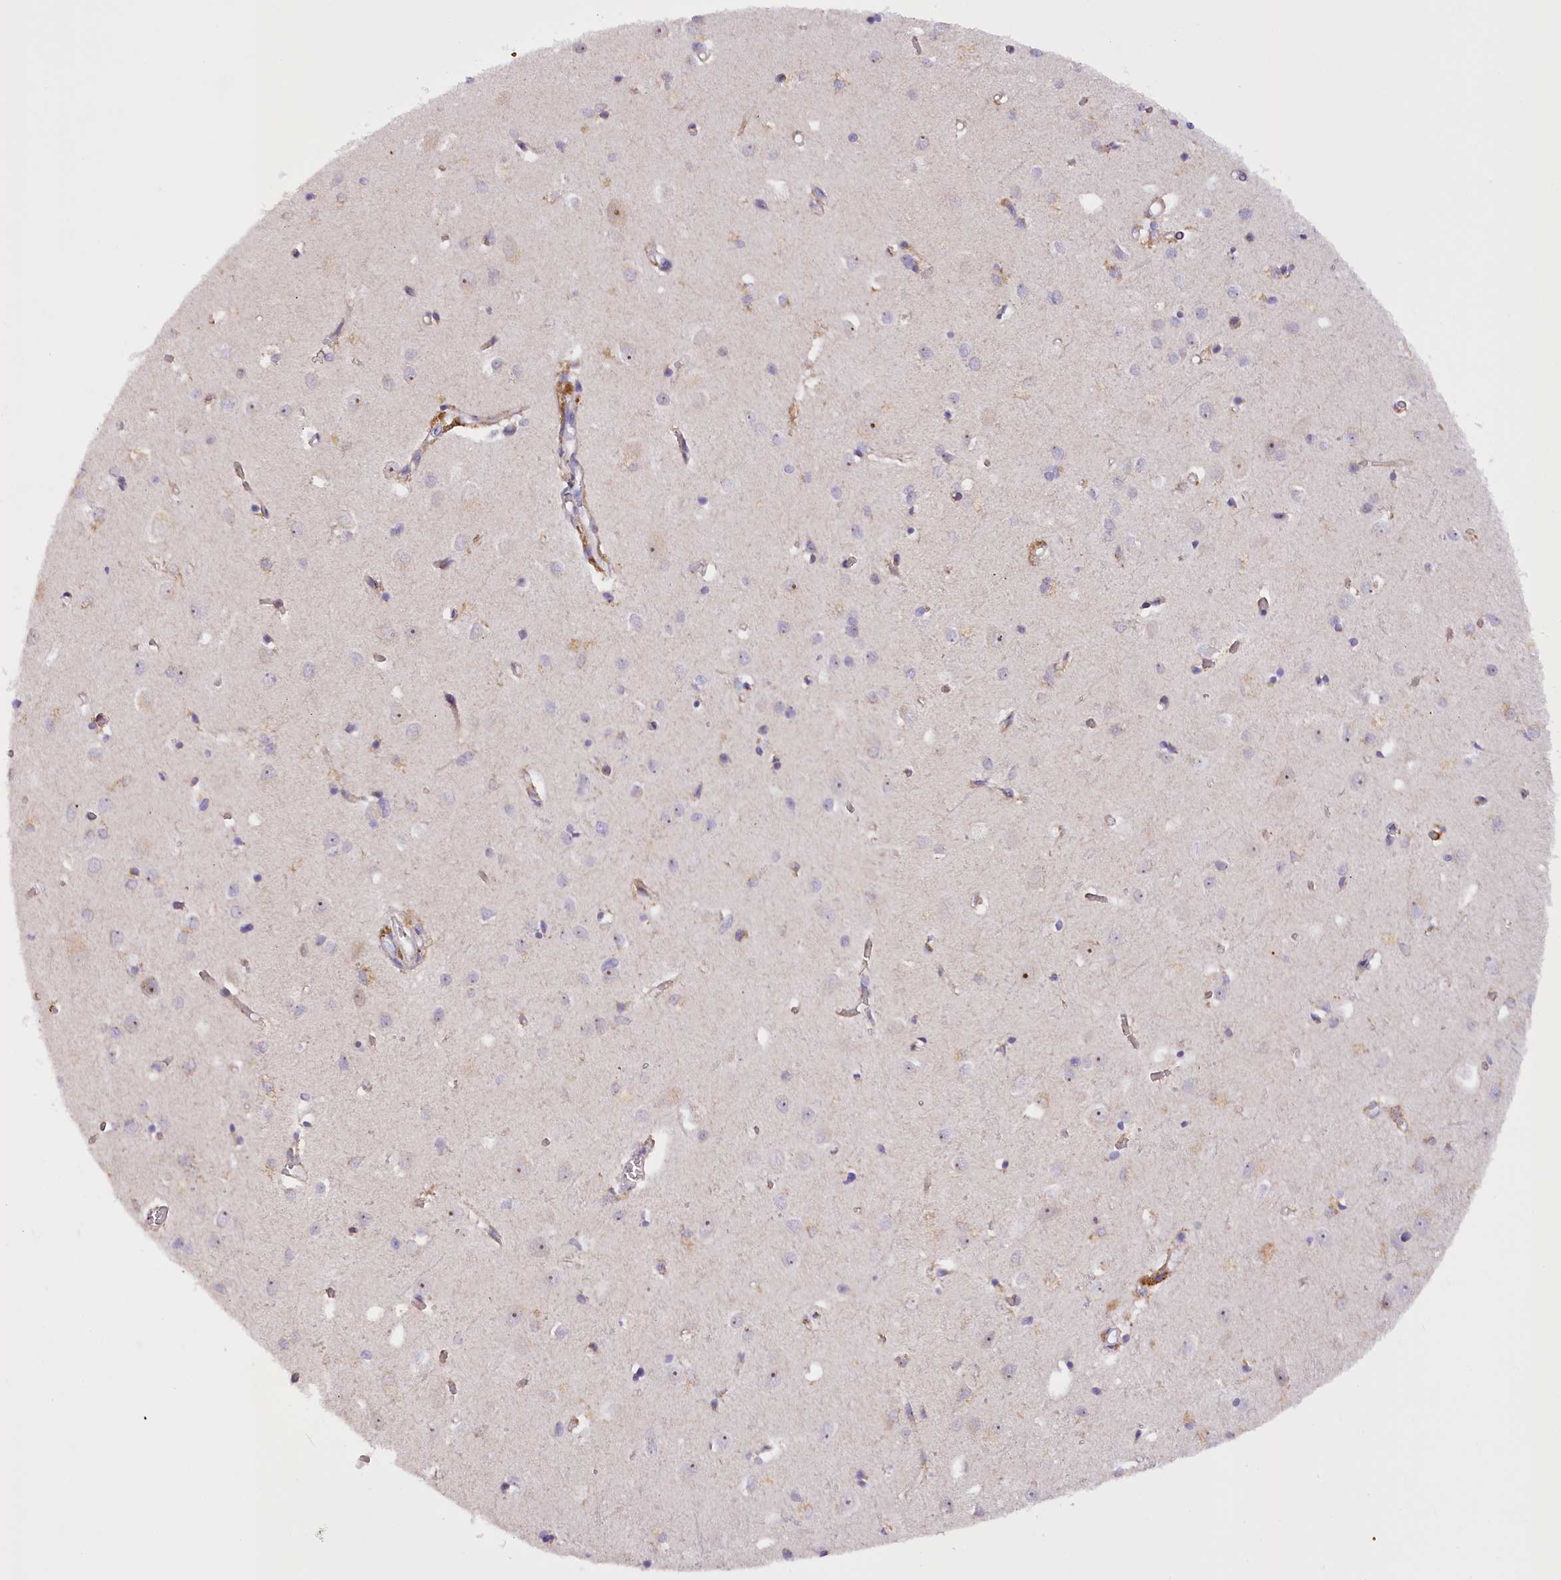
{"staining": {"intensity": "negative", "quantity": "none", "location": "none"}, "tissue": "cerebral cortex", "cell_type": "Endothelial cells", "image_type": "normal", "snomed": [{"axis": "morphology", "description": "Normal tissue, NOS"}, {"axis": "topography", "description": "Cerebral cortex"}], "caption": "Immunohistochemistry (IHC) micrograph of unremarkable cerebral cortex: human cerebral cortex stained with DAB (3,3'-diaminobenzidine) demonstrates no significant protein staining in endothelial cells. (DAB IHC, high magnification).", "gene": "DCUN1D1", "patient": {"sex": "female", "age": 64}}